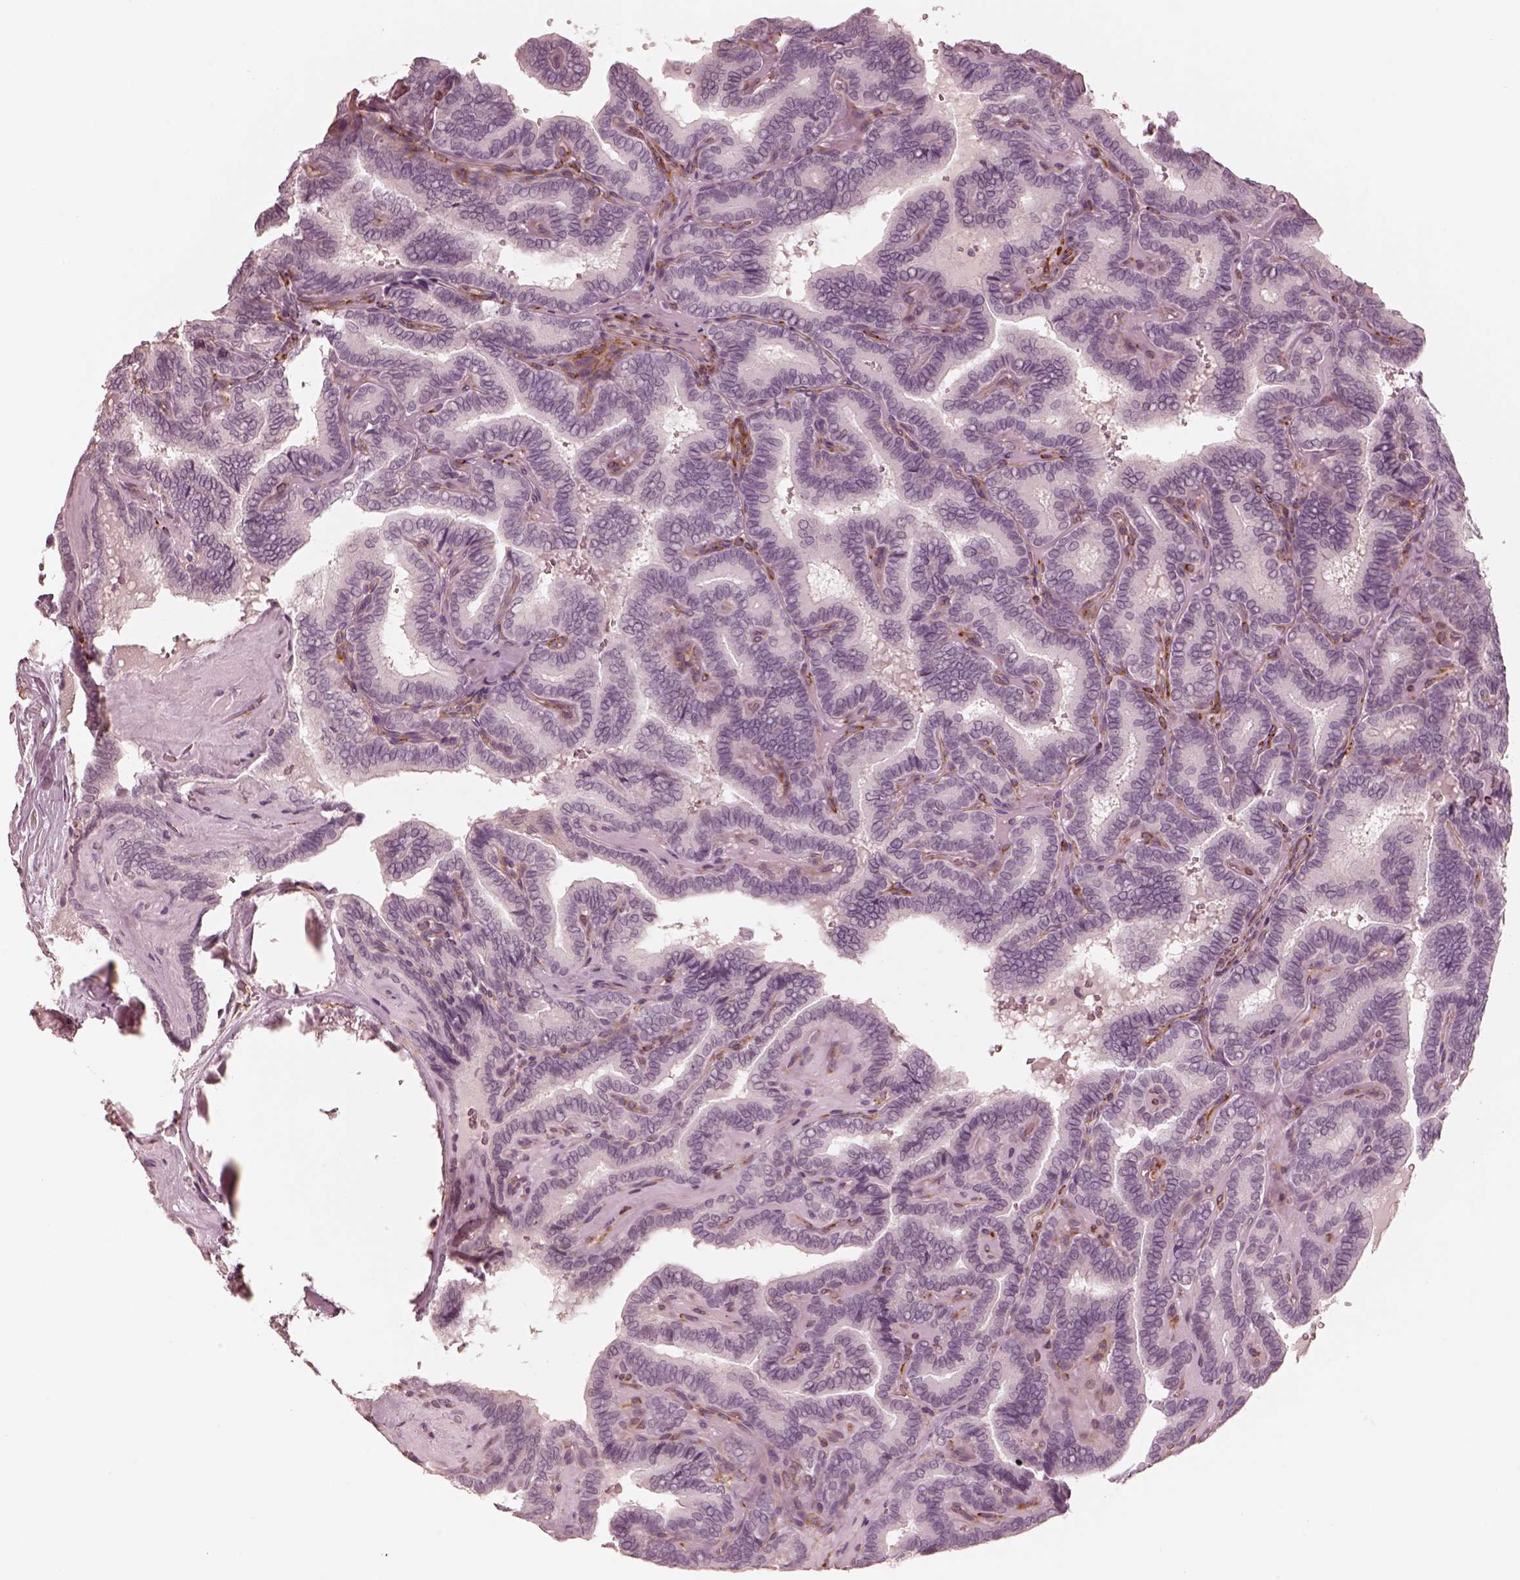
{"staining": {"intensity": "negative", "quantity": "none", "location": "none"}, "tissue": "thyroid cancer", "cell_type": "Tumor cells", "image_type": "cancer", "snomed": [{"axis": "morphology", "description": "Papillary adenocarcinoma, NOS"}, {"axis": "topography", "description": "Thyroid gland"}], "caption": "DAB (3,3'-diaminobenzidine) immunohistochemical staining of human thyroid papillary adenocarcinoma shows no significant staining in tumor cells.", "gene": "DNAAF9", "patient": {"sex": "female", "age": 21}}